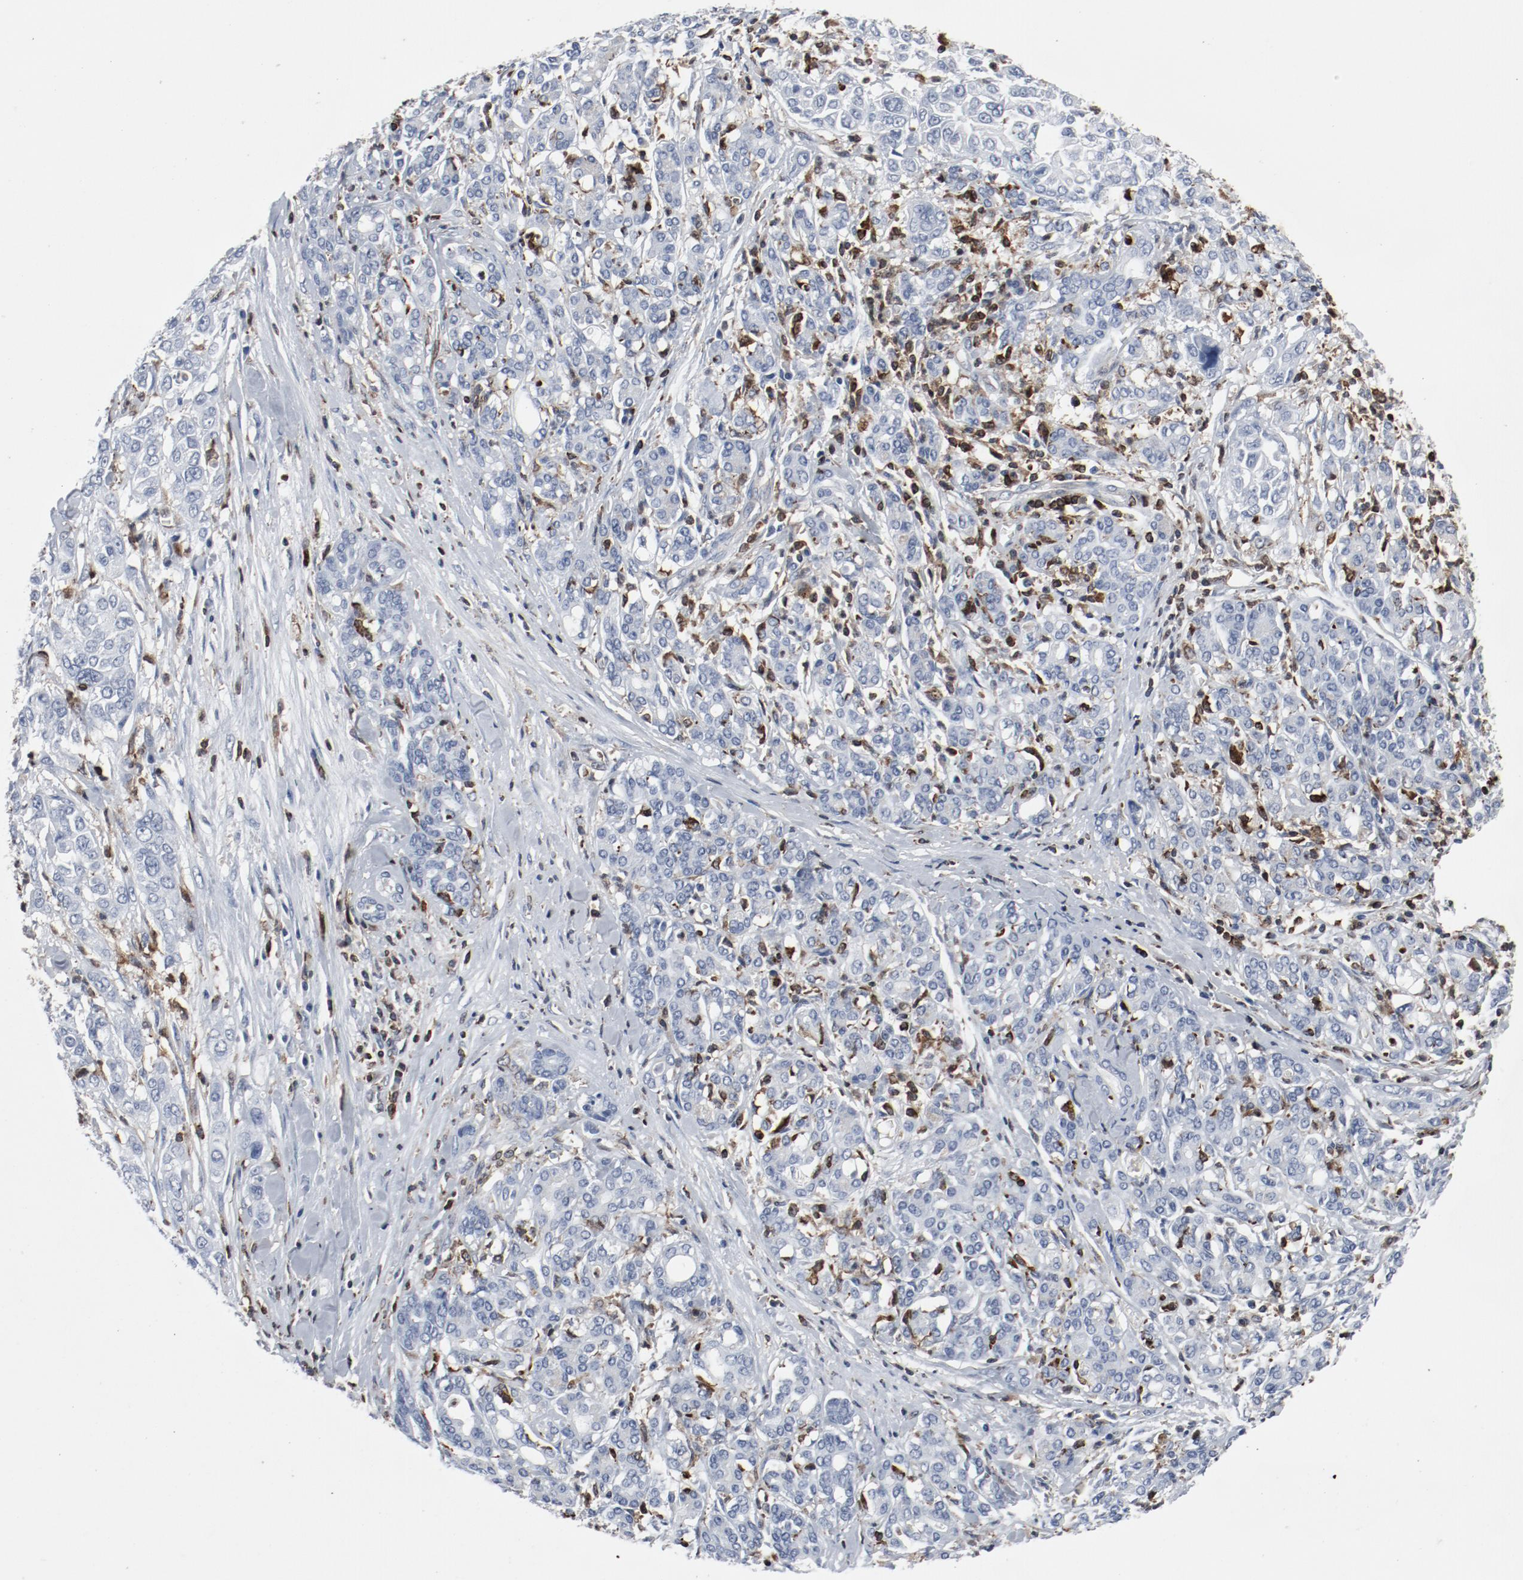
{"staining": {"intensity": "negative", "quantity": "none", "location": "none"}, "tissue": "pancreatic cancer", "cell_type": "Tumor cells", "image_type": "cancer", "snomed": [{"axis": "morphology", "description": "Adenocarcinoma, NOS"}, {"axis": "topography", "description": "Pancreas"}], "caption": "The immunohistochemistry (IHC) micrograph has no significant expression in tumor cells of adenocarcinoma (pancreatic) tissue. (DAB immunohistochemistry with hematoxylin counter stain).", "gene": "LCP2", "patient": {"sex": "female", "age": 52}}